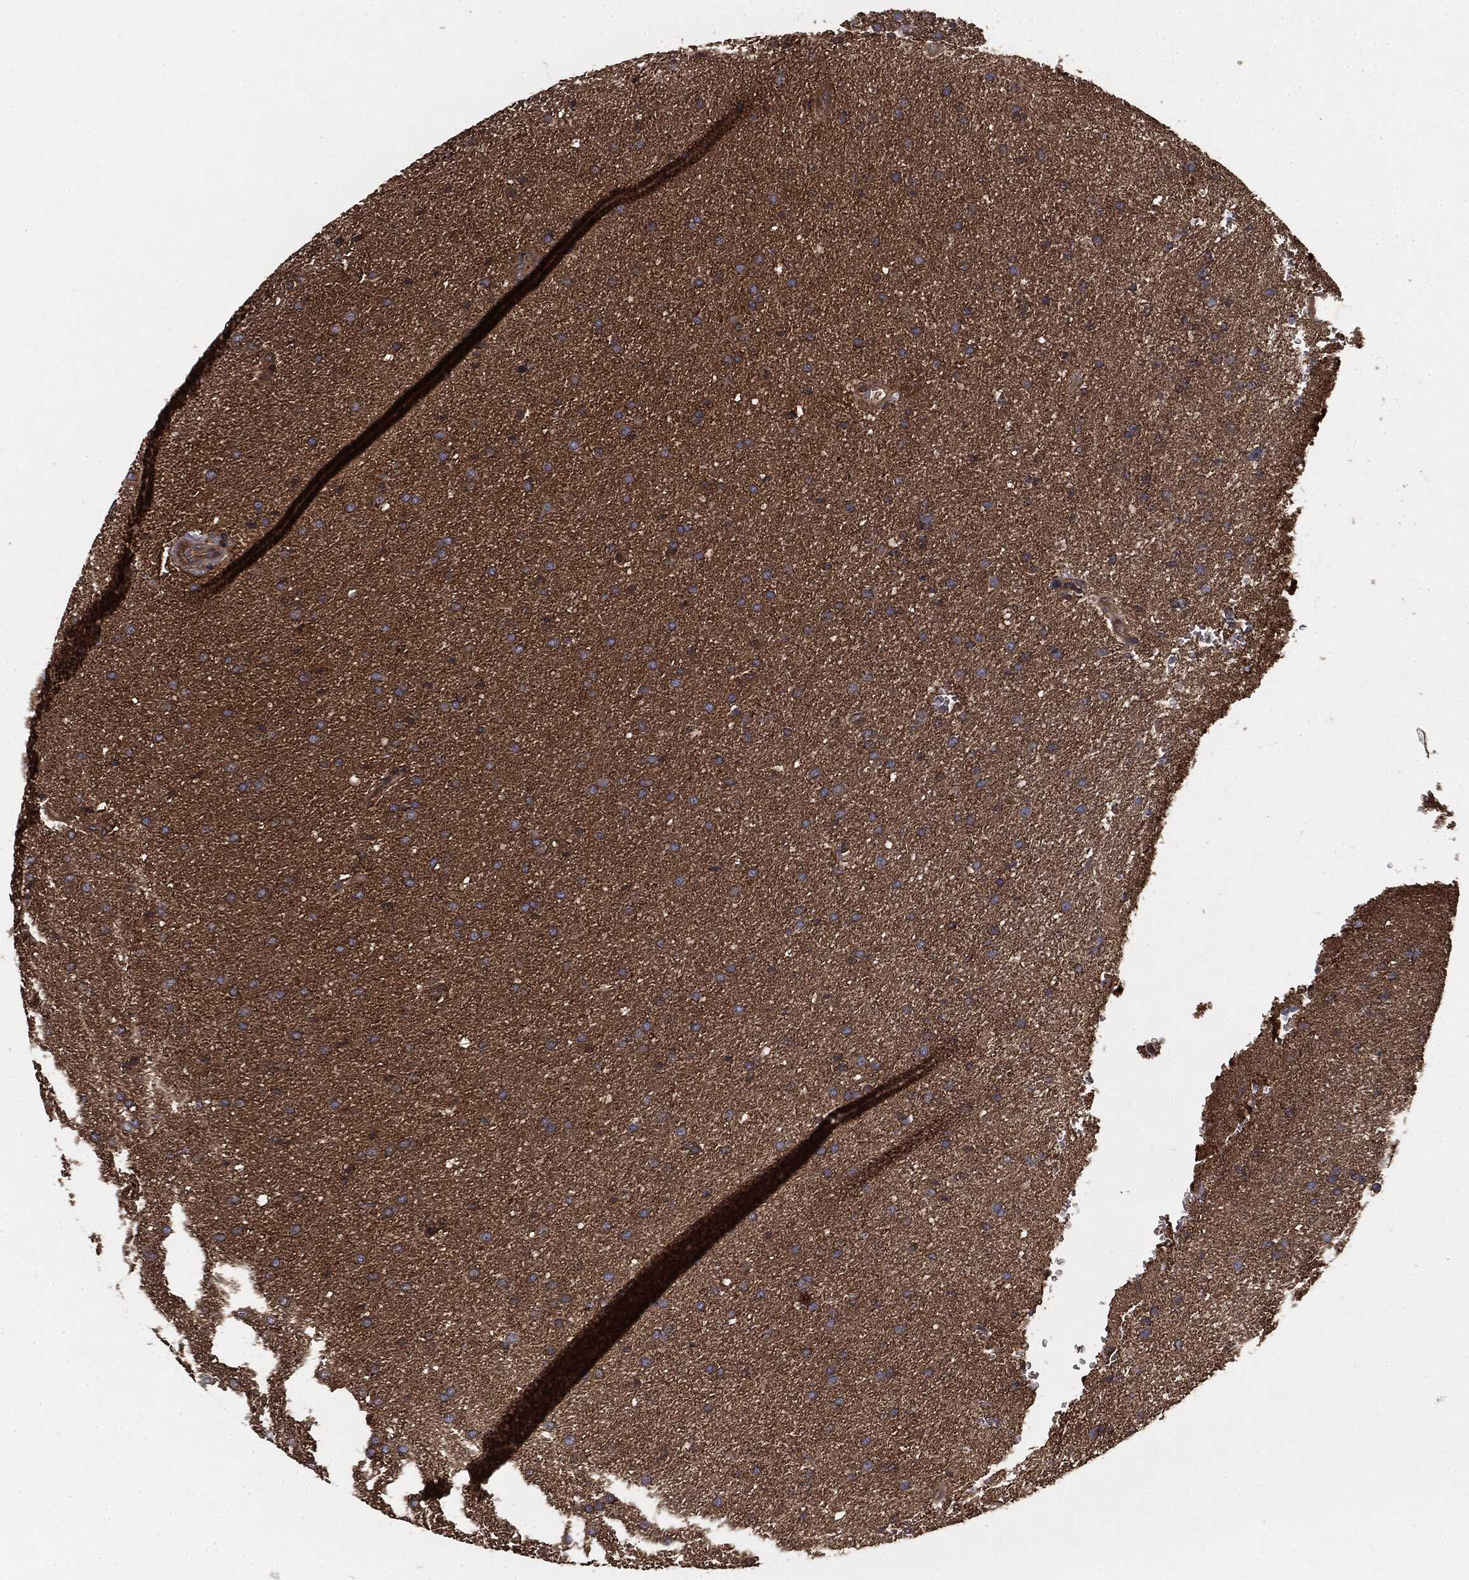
{"staining": {"intensity": "negative", "quantity": "none", "location": "none"}, "tissue": "glioma", "cell_type": "Tumor cells", "image_type": "cancer", "snomed": [{"axis": "morphology", "description": "Glioma, malignant, Low grade"}, {"axis": "topography", "description": "Brain"}], "caption": "An IHC photomicrograph of glioma is shown. There is no staining in tumor cells of glioma. Nuclei are stained in blue.", "gene": "GNB5", "patient": {"sex": "female", "age": 37}}